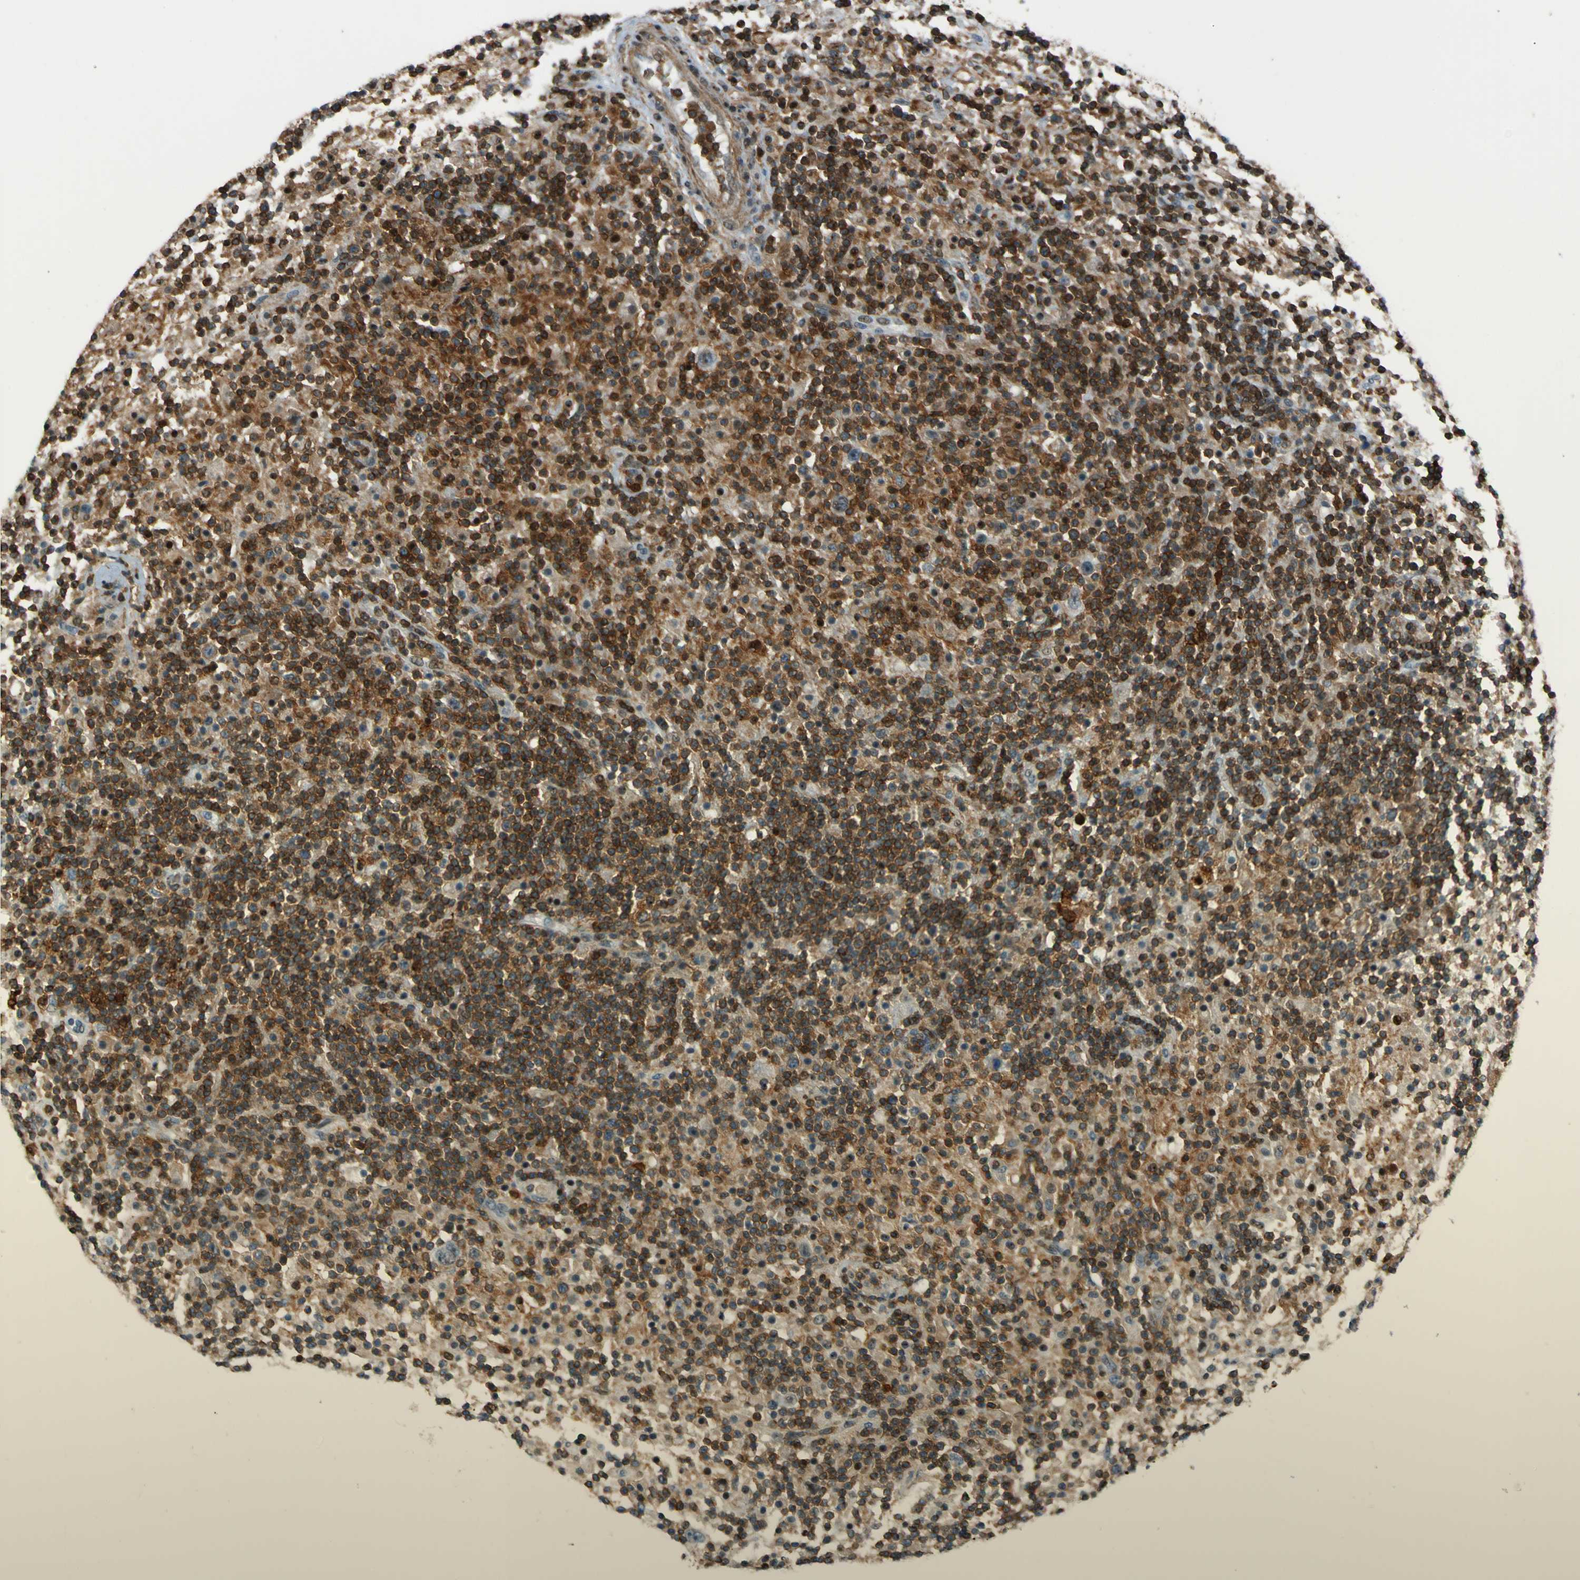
{"staining": {"intensity": "negative", "quantity": "none", "location": "none"}, "tissue": "lymphoma", "cell_type": "Tumor cells", "image_type": "cancer", "snomed": [{"axis": "morphology", "description": "Hodgkin's disease, NOS"}, {"axis": "topography", "description": "Lymph node"}], "caption": "Human lymphoma stained for a protein using immunohistochemistry (IHC) shows no staining in tumor cells.", "gene": "PCDHB5", "patient": {"sex": "male", "age": 70}}